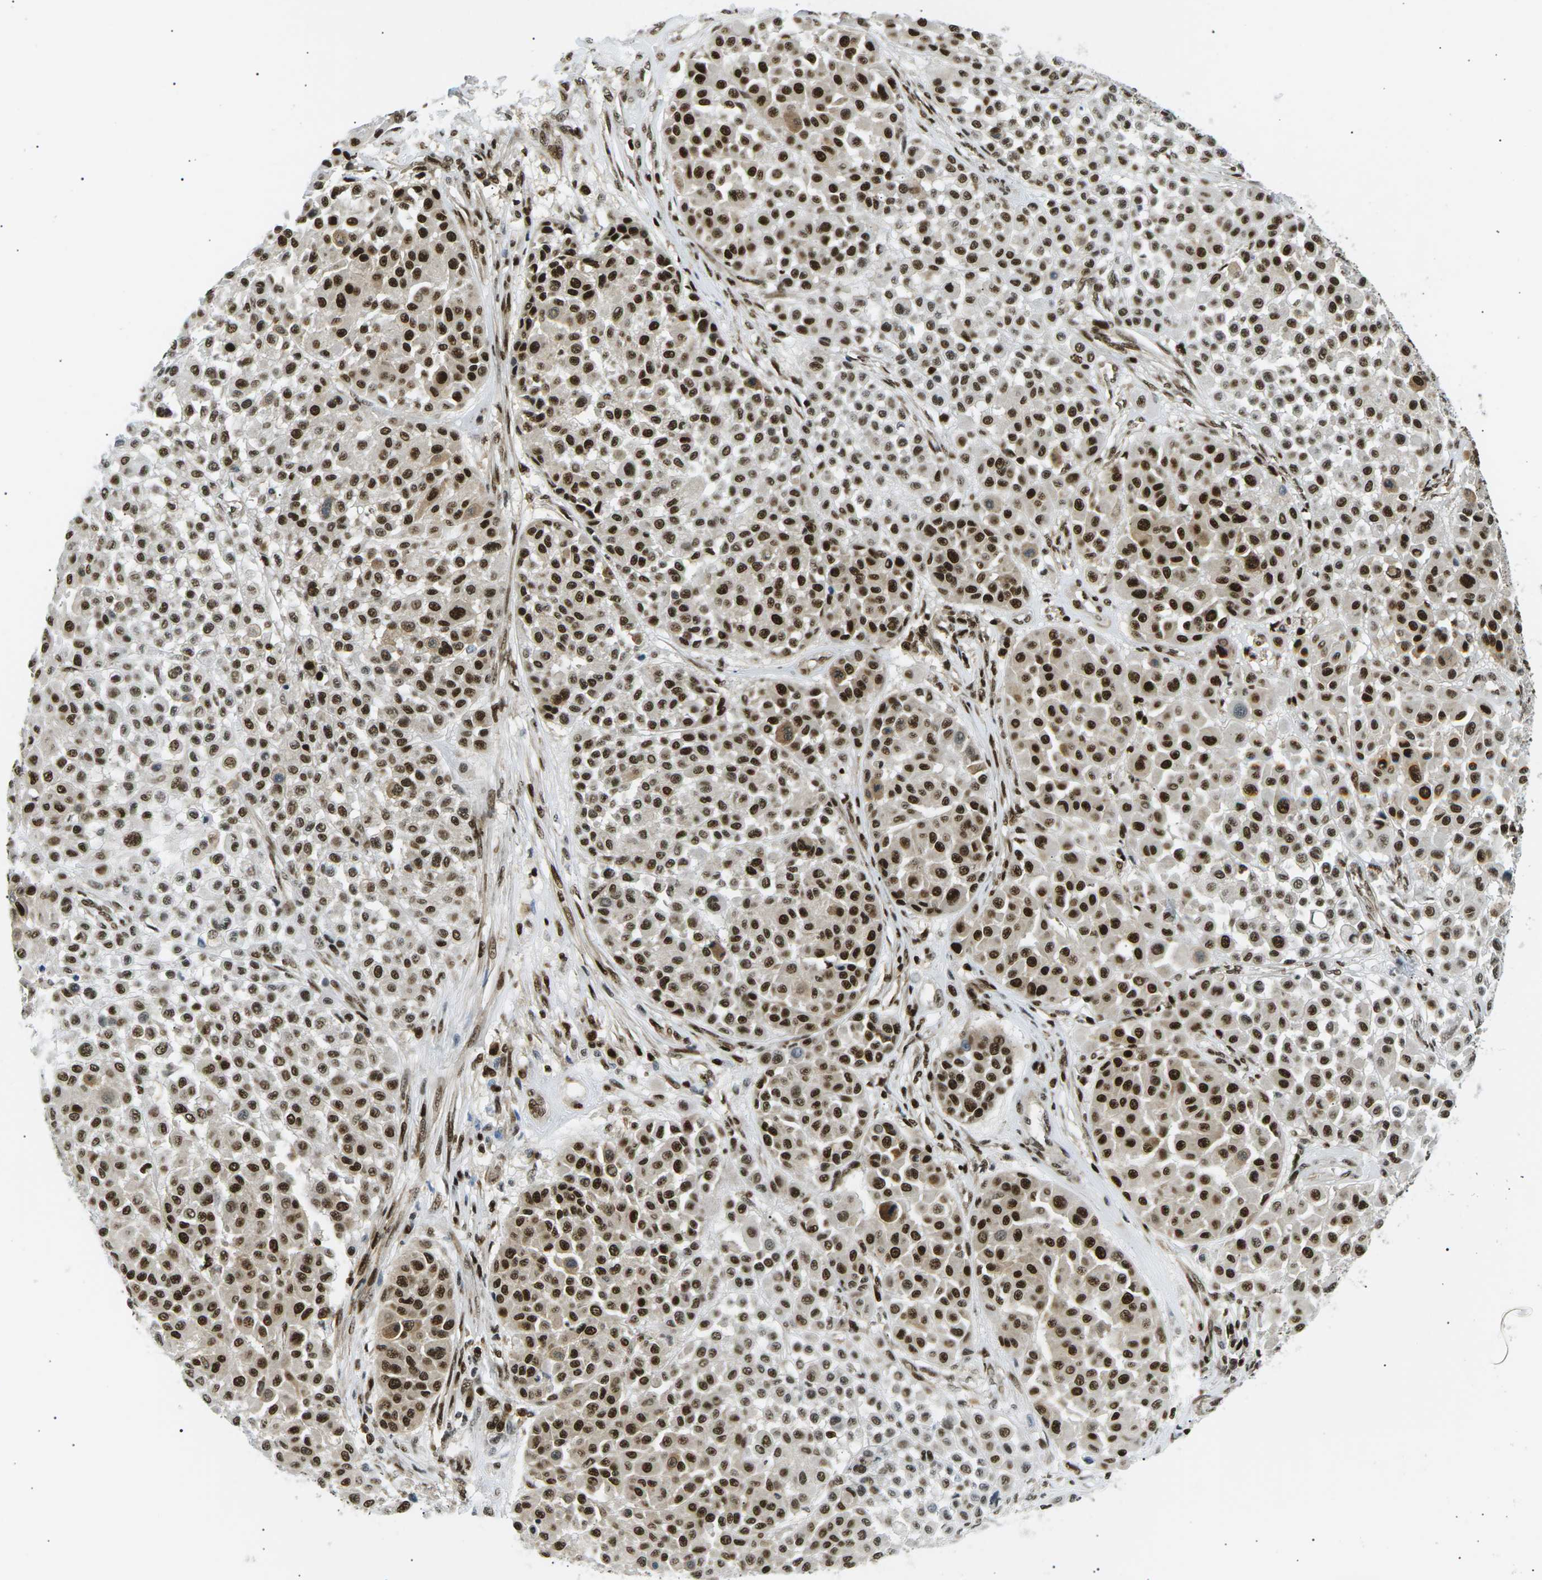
{"staining": {"intensity": "strong", "quantity": ">75%", "location": "nuclear"}, "tissue": "melanoma", "cell_type": "Tumor cells", "image_type": "cancer", "snomed": [{"axis": "morphology", "description": "Malignant melanoma, Metastatic site"}, {"axis": "topography", "description": "Soft tissue"}], "caption": "Immunohistochemistry histopathology image of neoplastic tissue: human malignant melanoma (metastatic site) stained using immunohistochemistry reveals high levels of strong protein expression localized specifically in the nuclear of tumor cells, appearing as a nuclear brown color.", "gene": "RPA2", "patient": {"sex": "male", "age": 41}}